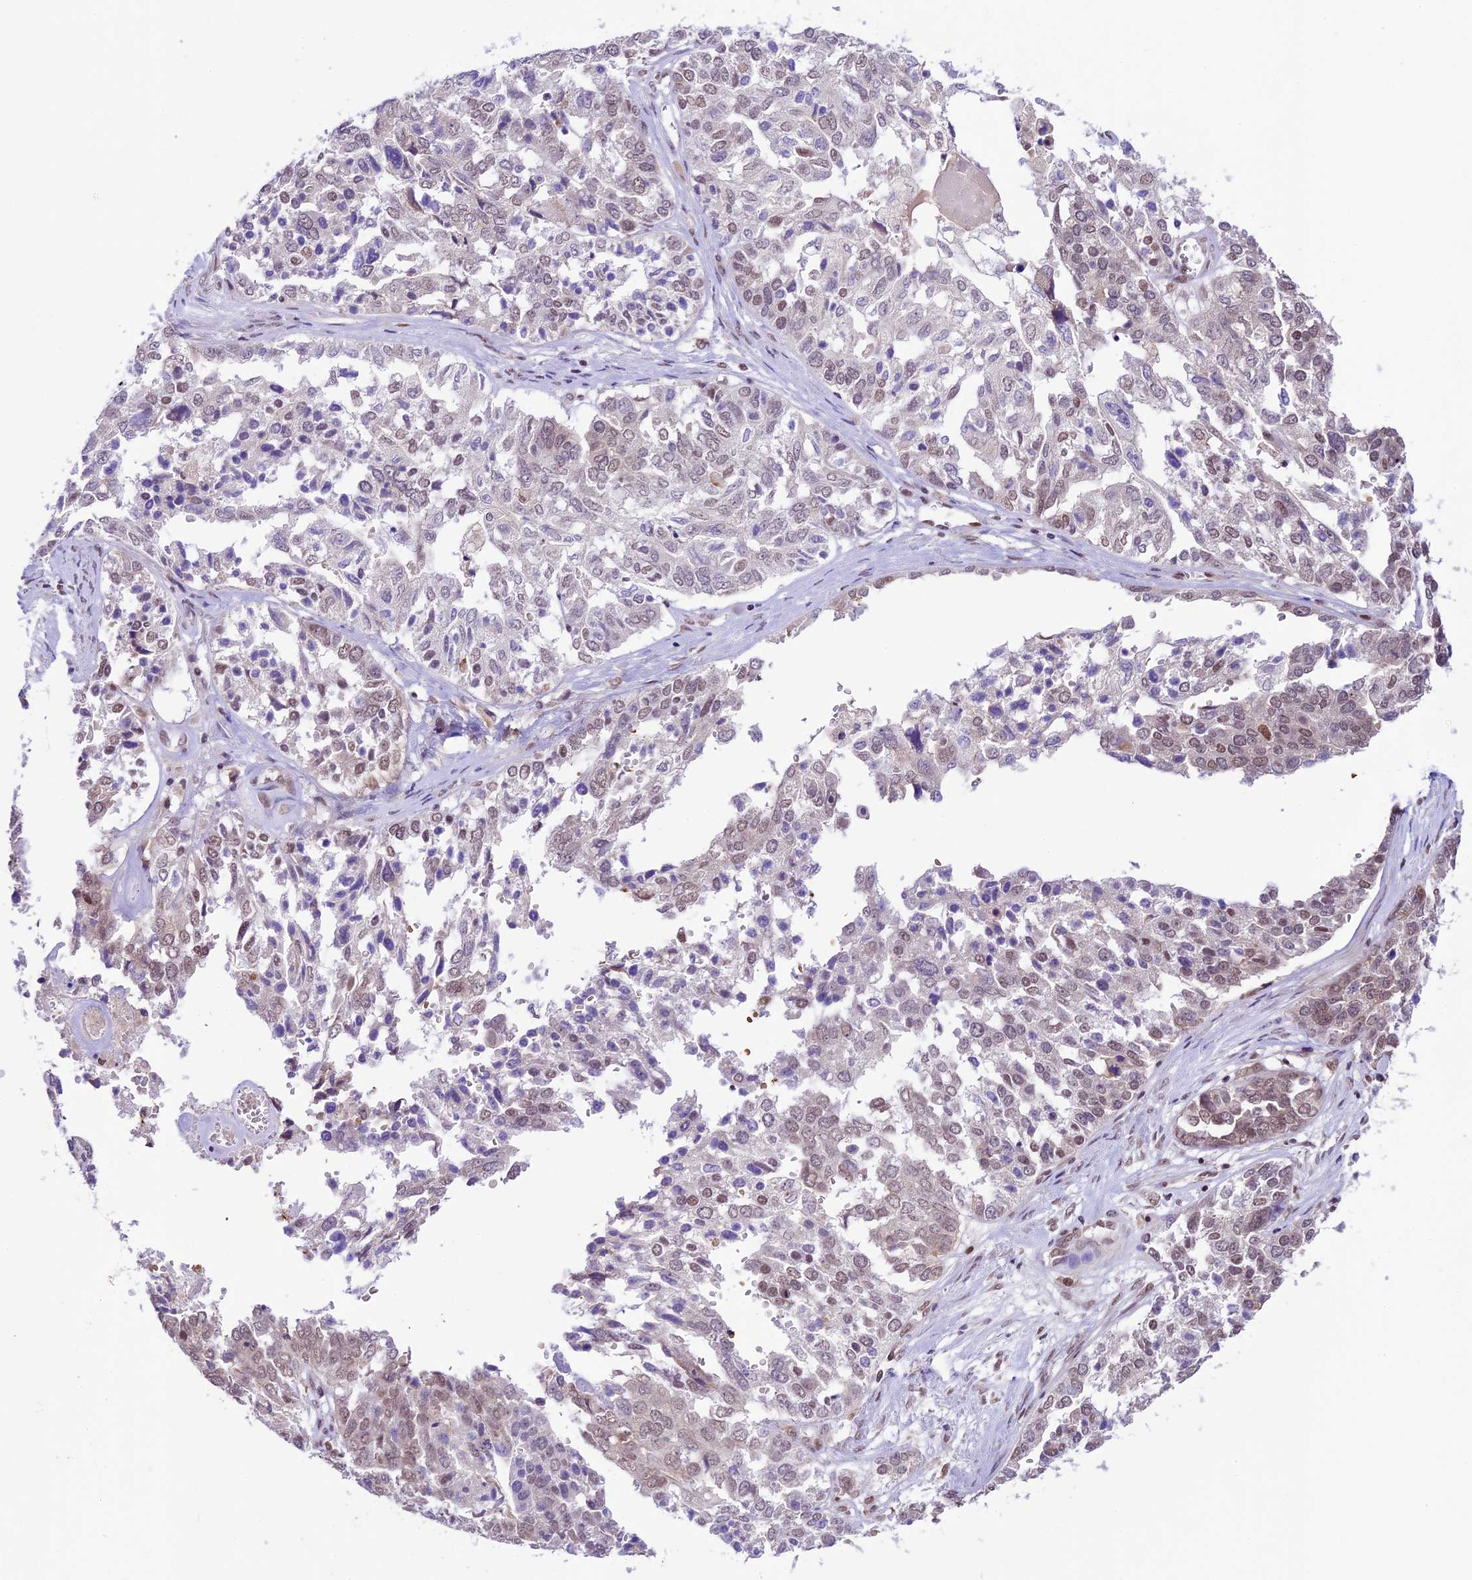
{"staining": {"intensity": "weak", "quantity": "25%-75%", "location": "nuclear"}, "tissue": "ovarian cancer", "cell_type": "Tumor cells", "image_type": "cancer", "snomed": [{"axis": "morphology", "description": "Cystadenocarcinoma, serous, NOS"}, {"axis": "topography", "description": "Ovary"}], "caption": "Tumor cells show low levels of weak nuclear expression in about 25%-75% of cells in ovarian serous cystadenocarcinoma.", "gene": "SHKBP1", "patient": {"sex": "female", "age": 44}}